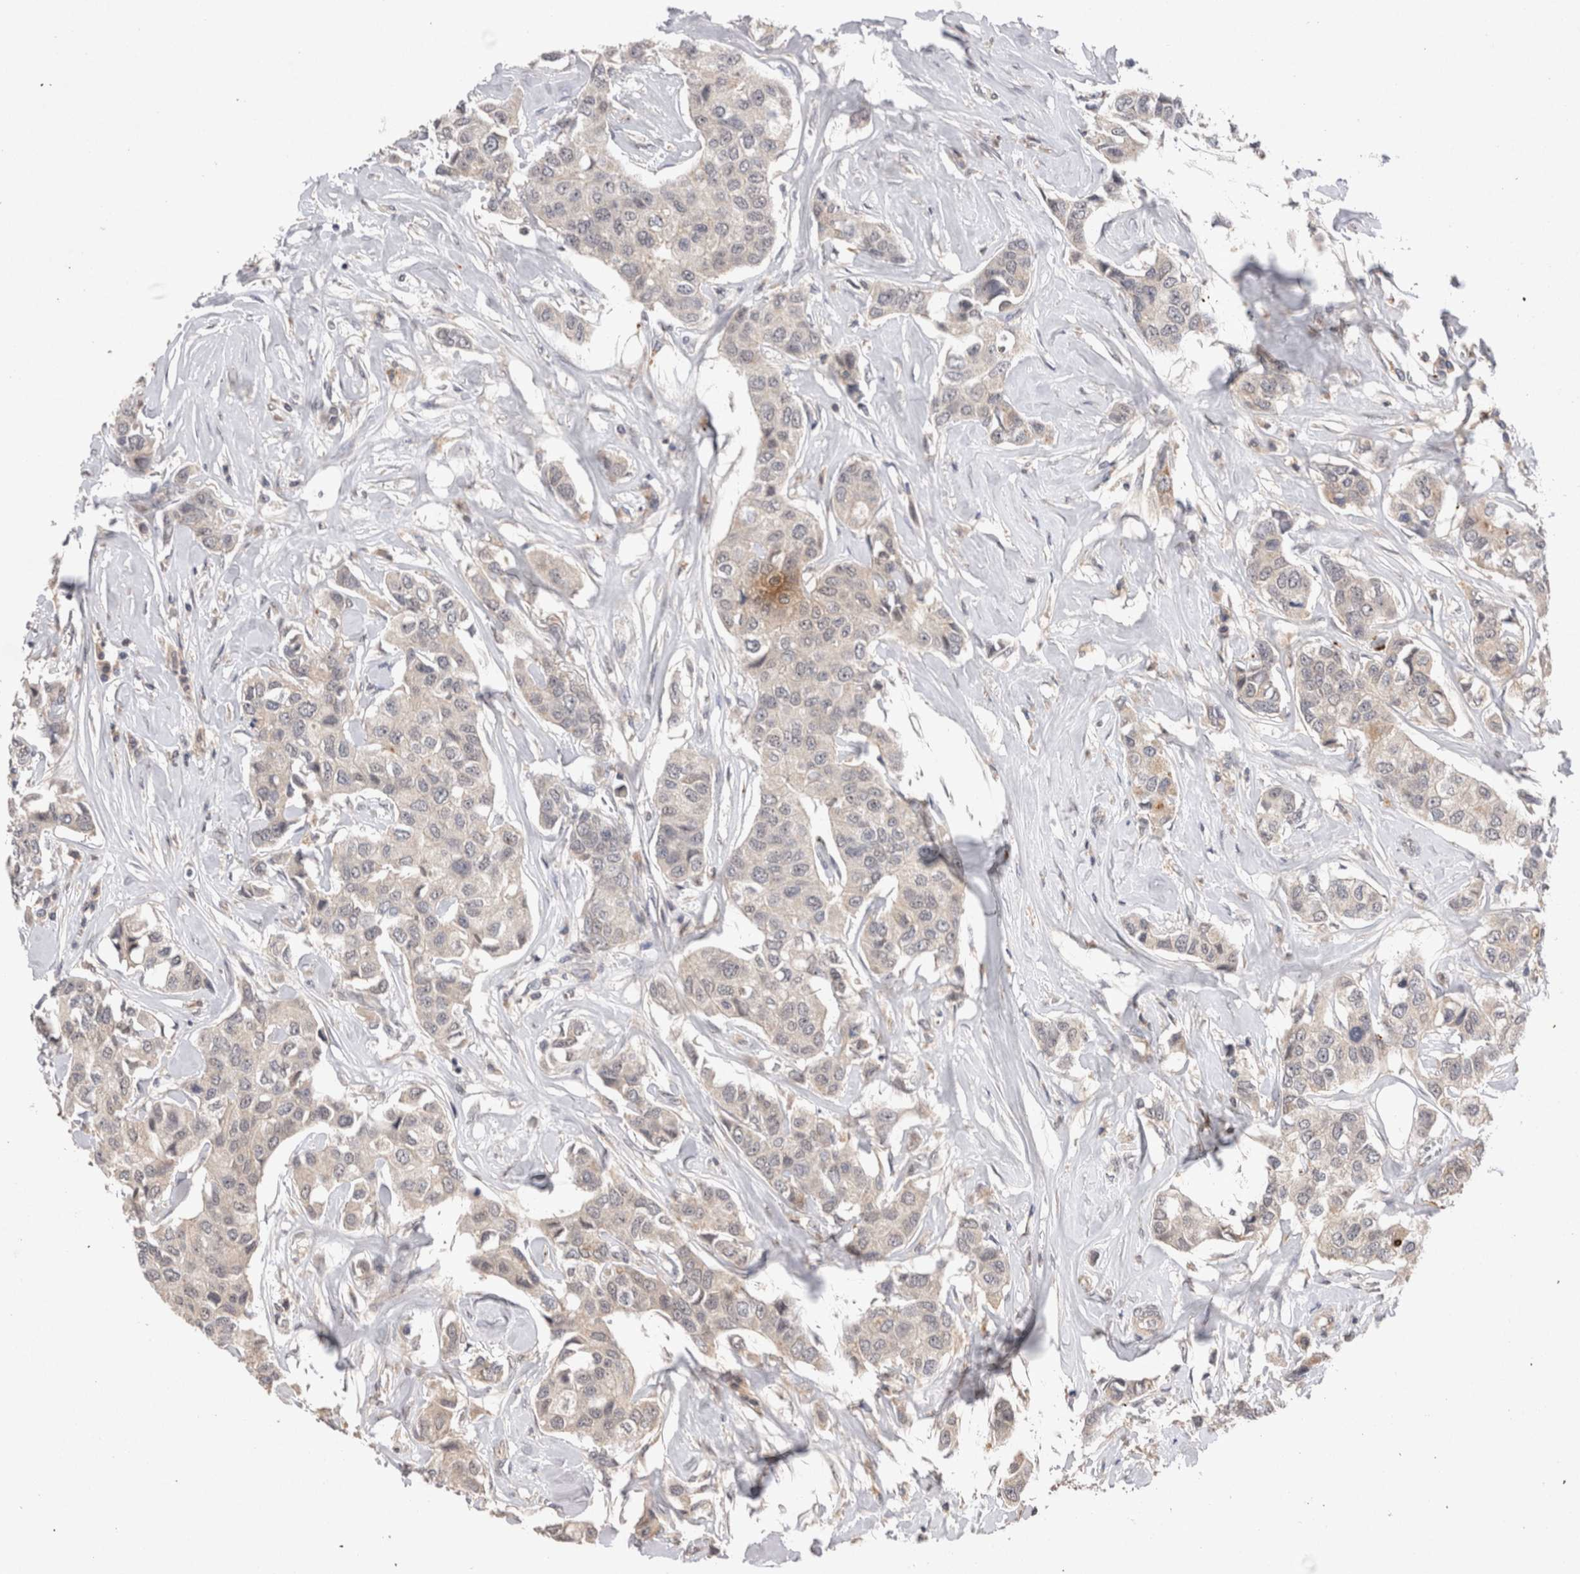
{"staining": {"intensity": "negative", "quantity": "none", "location": "none"}, "tissue": "breast cancer", "cell_type": "Tumor cells", "image_type": "cancer", "snomed": [{"axis": "morphology", "description": "Duct carcinoma"}, {"axis": "topography", "description": "Breast"}], "caption": "A histopathology image of breast infiltrating ductal carcinoma stained for a protein reveals no brown staining in tumor cells.", "gene": "RASSF3", "patient": {"sex": "female", "age": 80}}